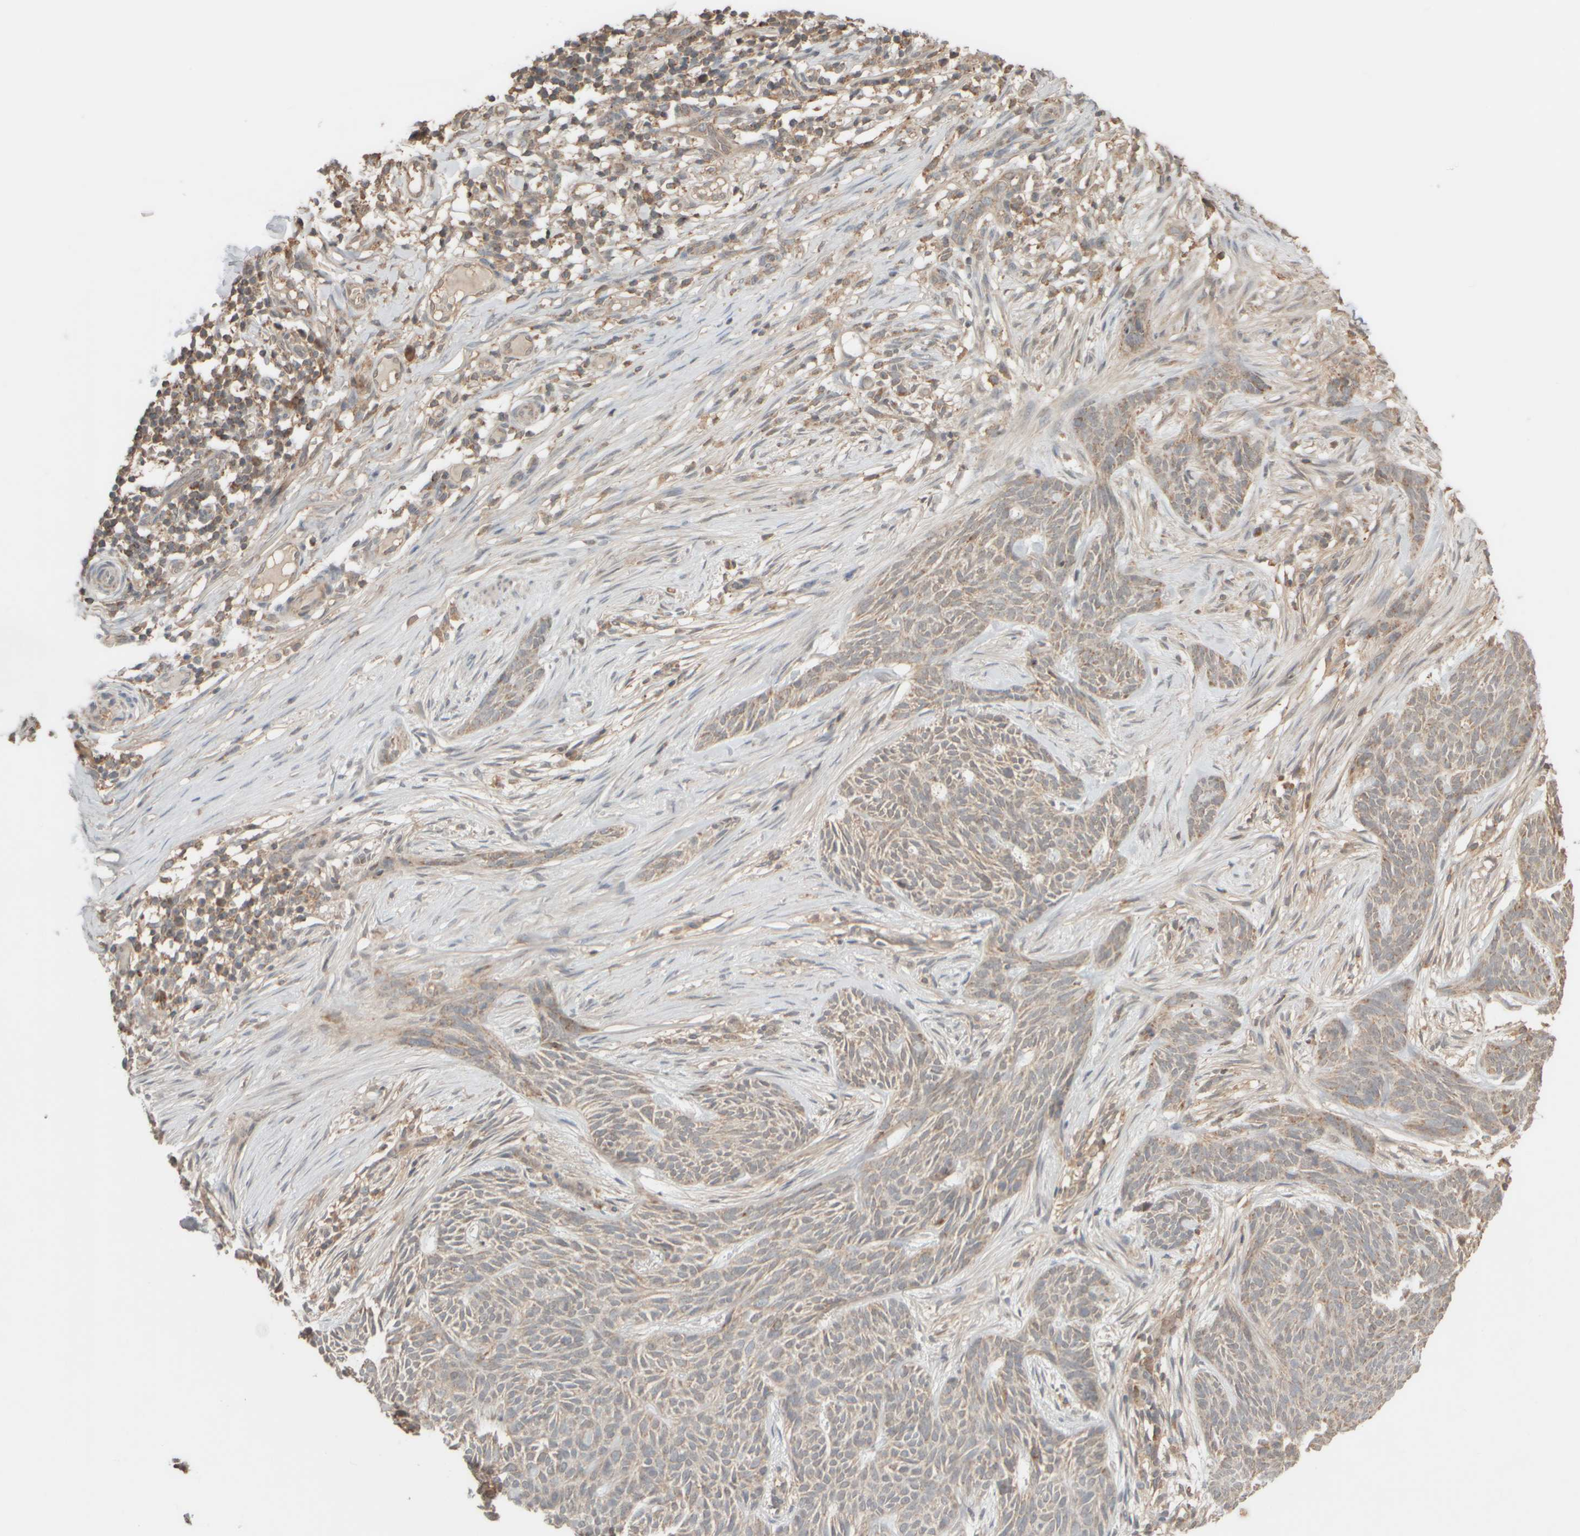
{"staining": {"intensity": "weak", "quantity": "<25%", "location": "cytoplasmic/membranous"}, "tissue": "skin cancer", "cell_type": "Tumor cells", "image_type": "cancer", "snomed": [{"axis": "morphology", "description": "Basal cell carcinoma"}, {"axis": "topography", "description": "Skin"}], "caption": "This is a photomicrograph of immunohistochemistry (IHC) staining of skin cancer (basal cell carcinoma), which shows no staining in tumor cells. (Stains: DAB (3,3'-diaminobenzidine) immunohistochemistry with hematoxylin counter stain, Microscopy: brightfield microscopy at high magnification).", "gene": "EIF2B3", "patient": {"sex": "female", "age": 59}}